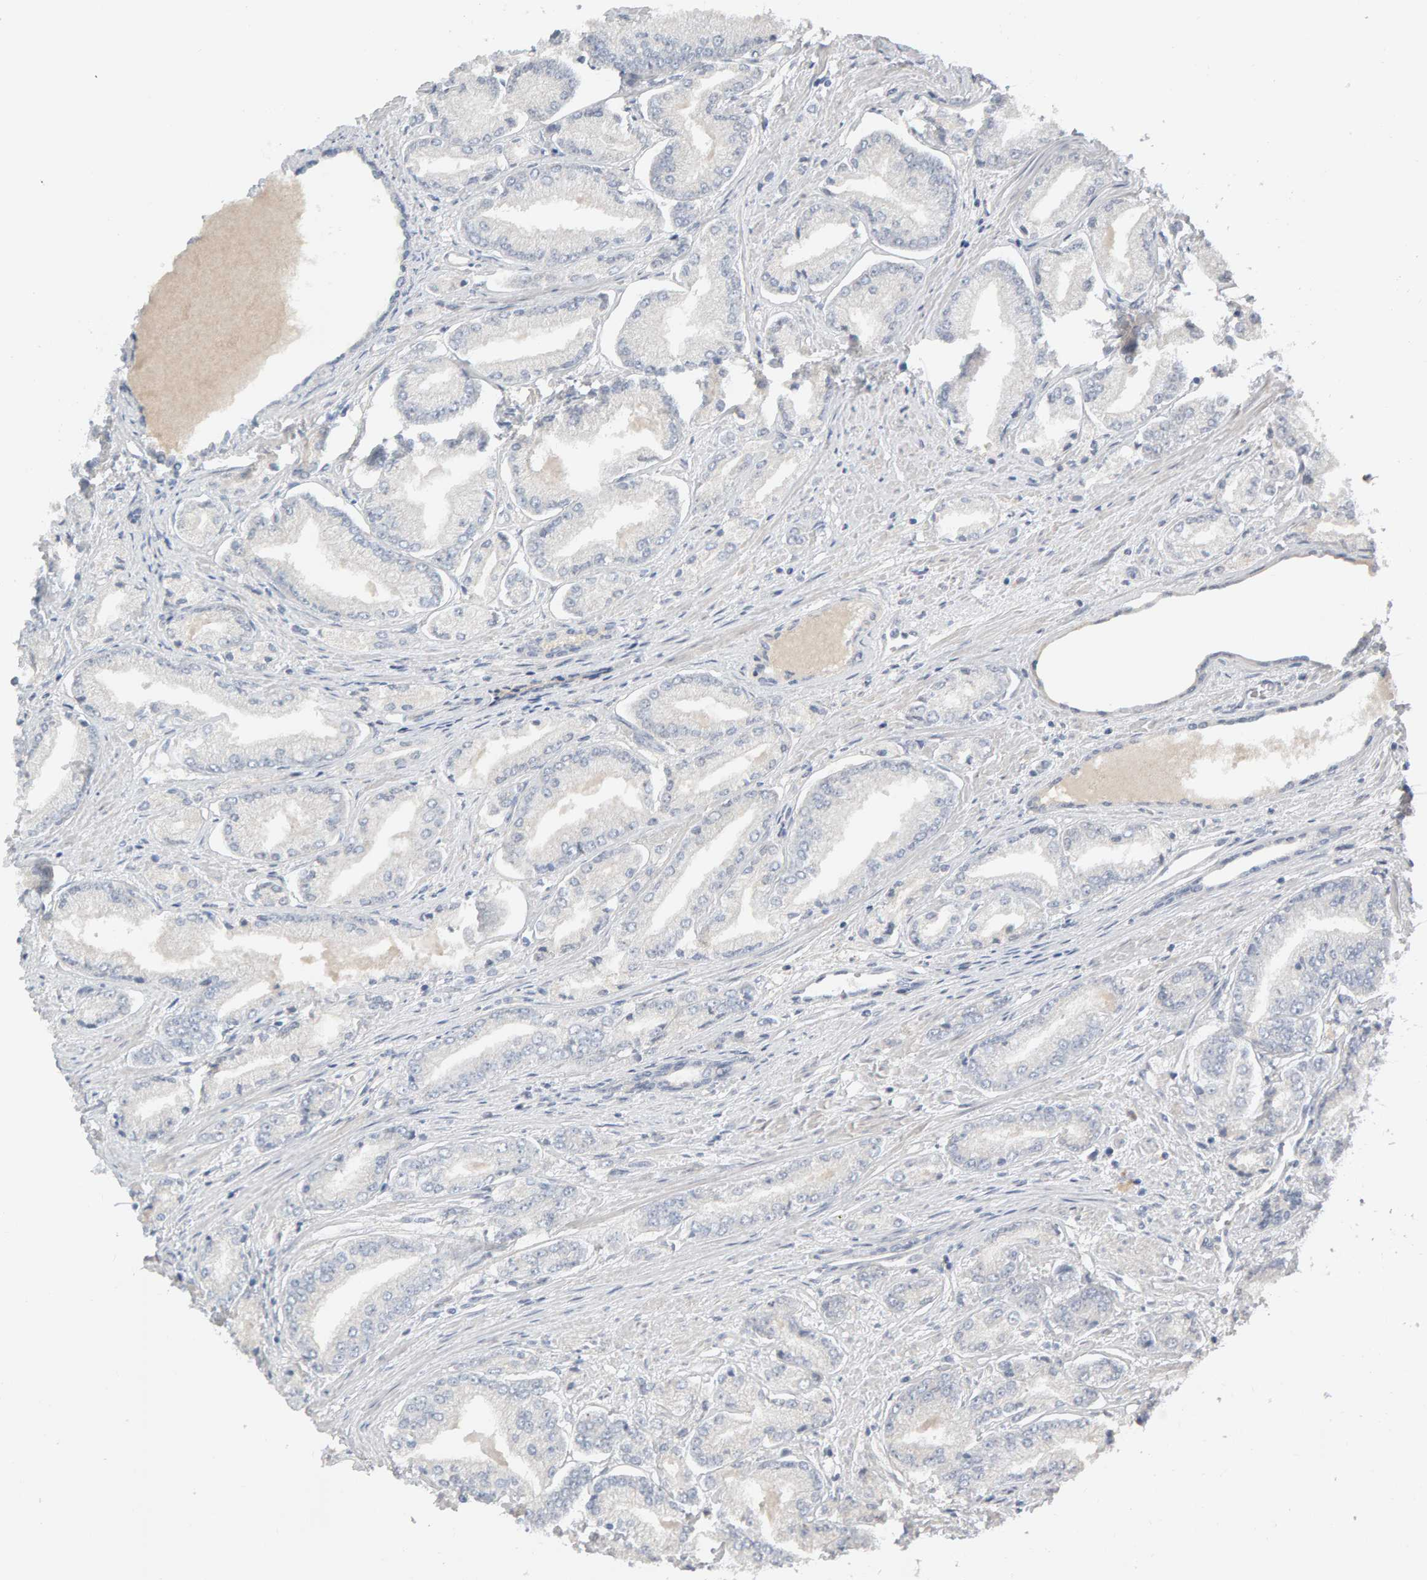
{"staining": {"intensity": "negative", "quantity": "none", "location": "none"}, "tissue": "prostate cancer", "cell_type": "Tumor cells", "image_type": "cancer", "snomed": [{"axis": "morphology", "description": "Adenocarcinoma, Low grade"}, {"axis": "topography", "description": "Prostate"}], "caption": "A high-resolution photomicrograph shows immunohistochemistry staining of adenocarcinoma (low-grade) (prostate), which reveals no significant staining in tumor cells.", "gene": "GFUS", "patient": {"sex": "male", "age": 52}}